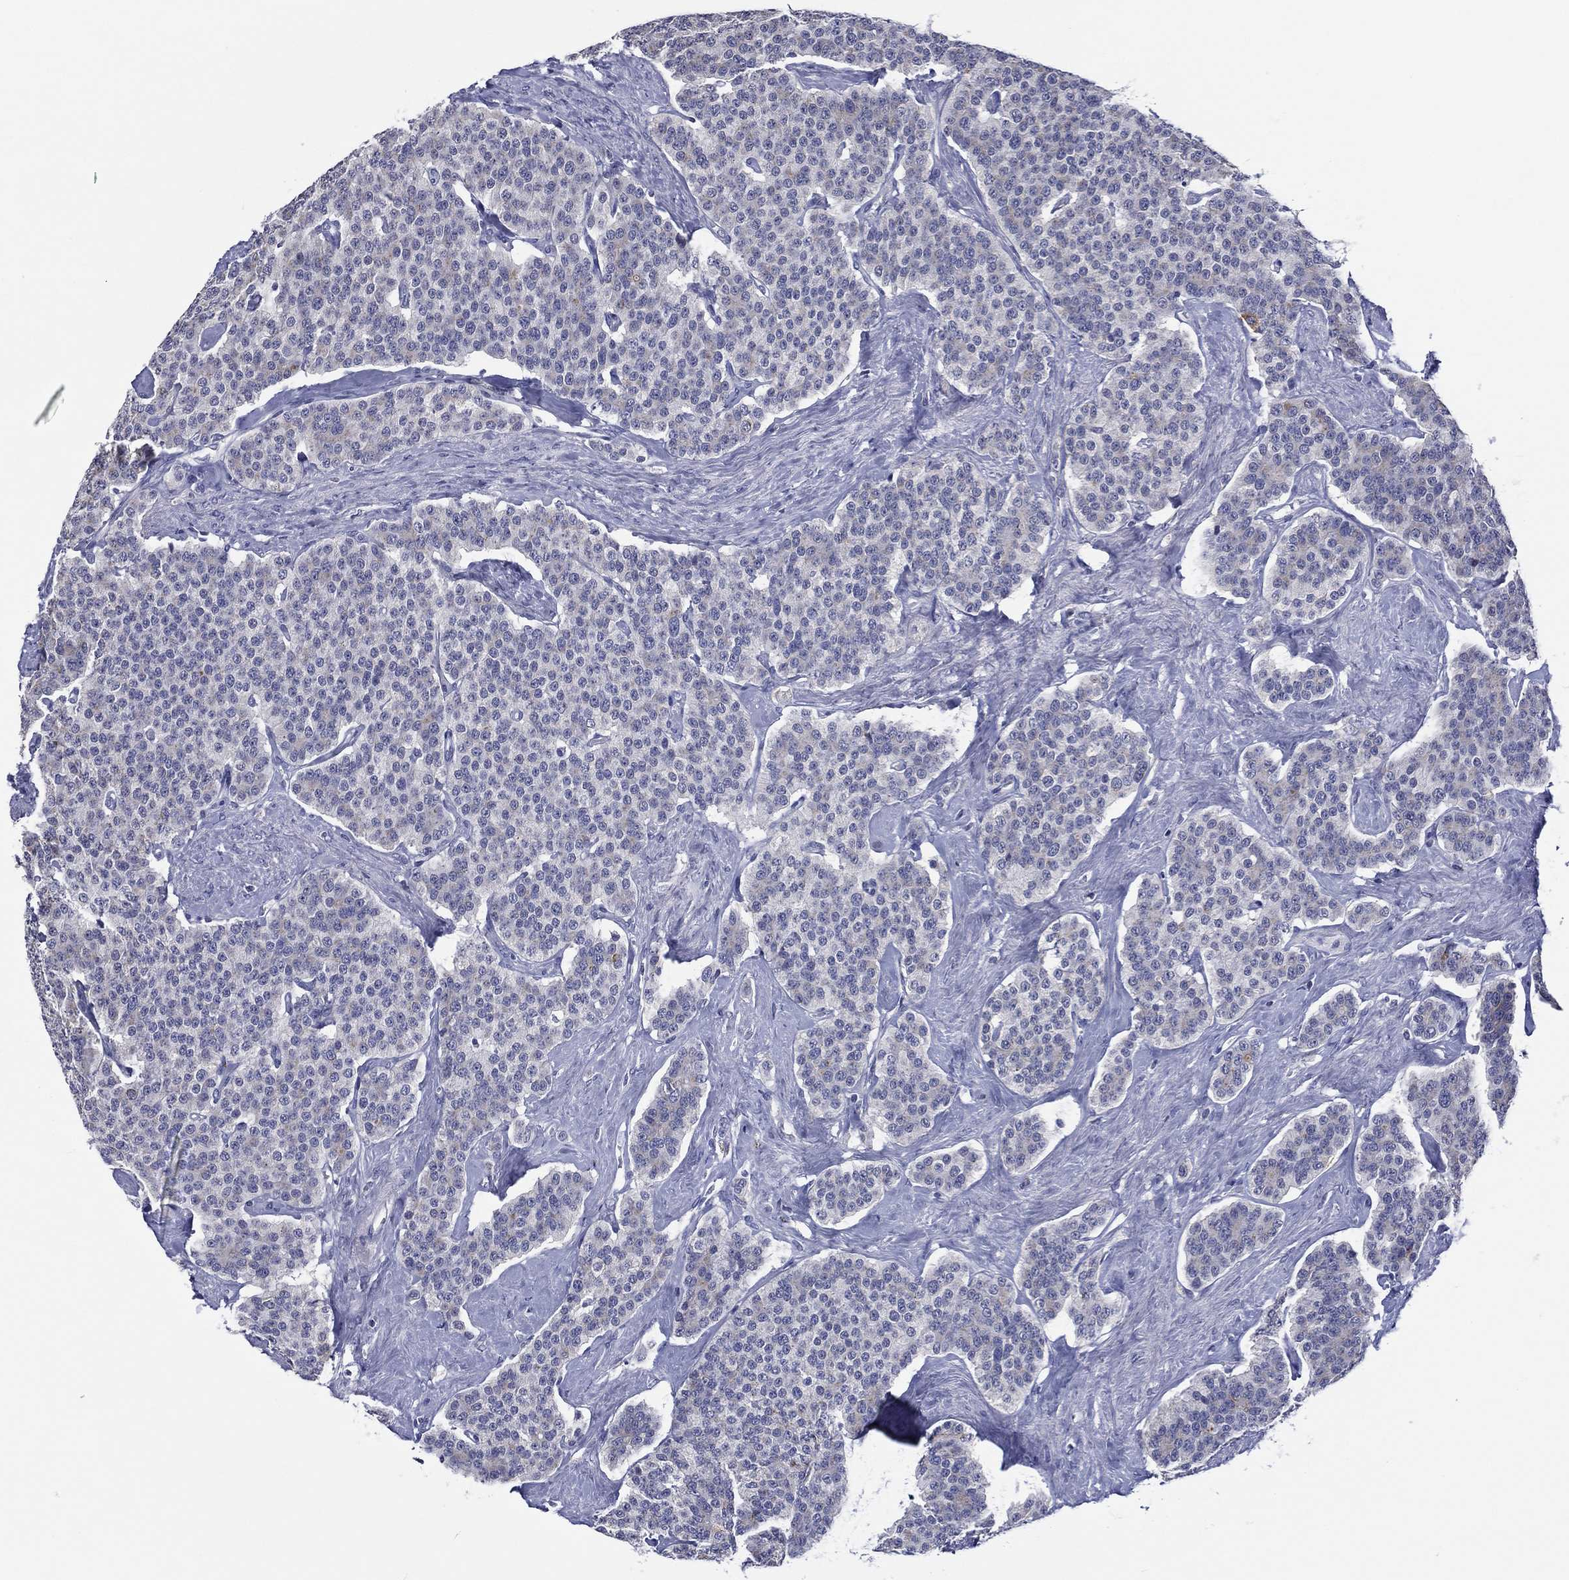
{"staining": {"intensity": "negative", "quantity": "none", "location": "none"}, "tissue": "carcinoid", "cell_type": "Tumor cells", "image_type": "cancer", "snomed": [{"axis": "morphology", "description": "Carcinoid, malignant, NOS"}, {"axis": "topography", "description": "Small intestine"}], "caption": "Carcinoid stained for a protein using immunohistochemistry shows no staining tumor cells.", "gene": "TRIM31", "patient": {"sex": "female", "age": 58}}